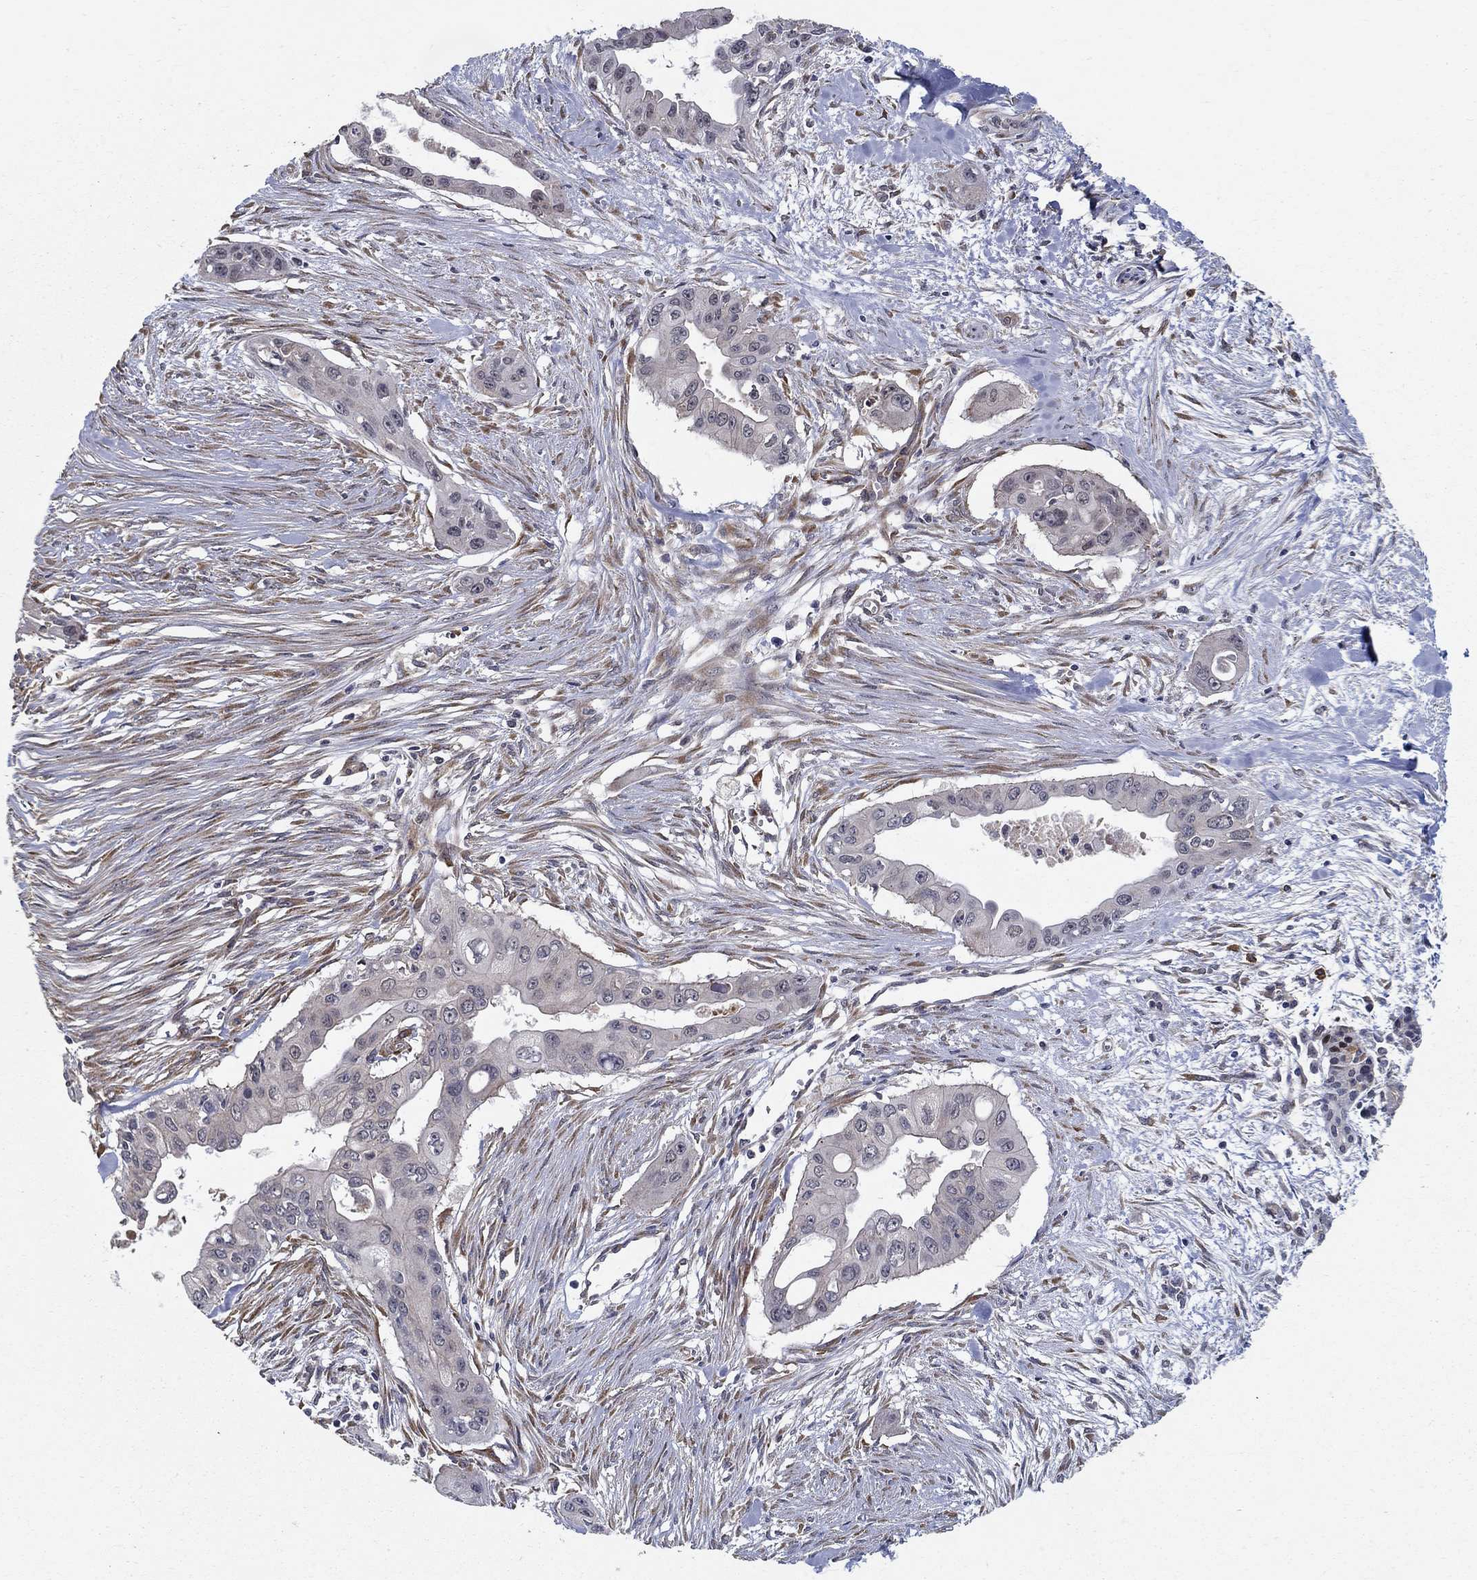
{"staining": {"intensity": "weak", "quantity": "25%-75%", "location": "cytoplasmic/membranous"}, "tissue": "pancreatic cancer", "cell_type": "Tumor cells", "image_type": "cancer", "snomed": [{"axis": "morphology", "description": "Adenocarcinoma, NOS"}, {"axis": "topography", "description": "Pancreas"}], "caption": "Human pancreatic cancer stained with a brown dye displays weak cytoplasmic/membranous positive staining in about 25%-75% of tumor cells.", "gene": "ZNF594", "patient": {"sex": "male", "age": 60}}